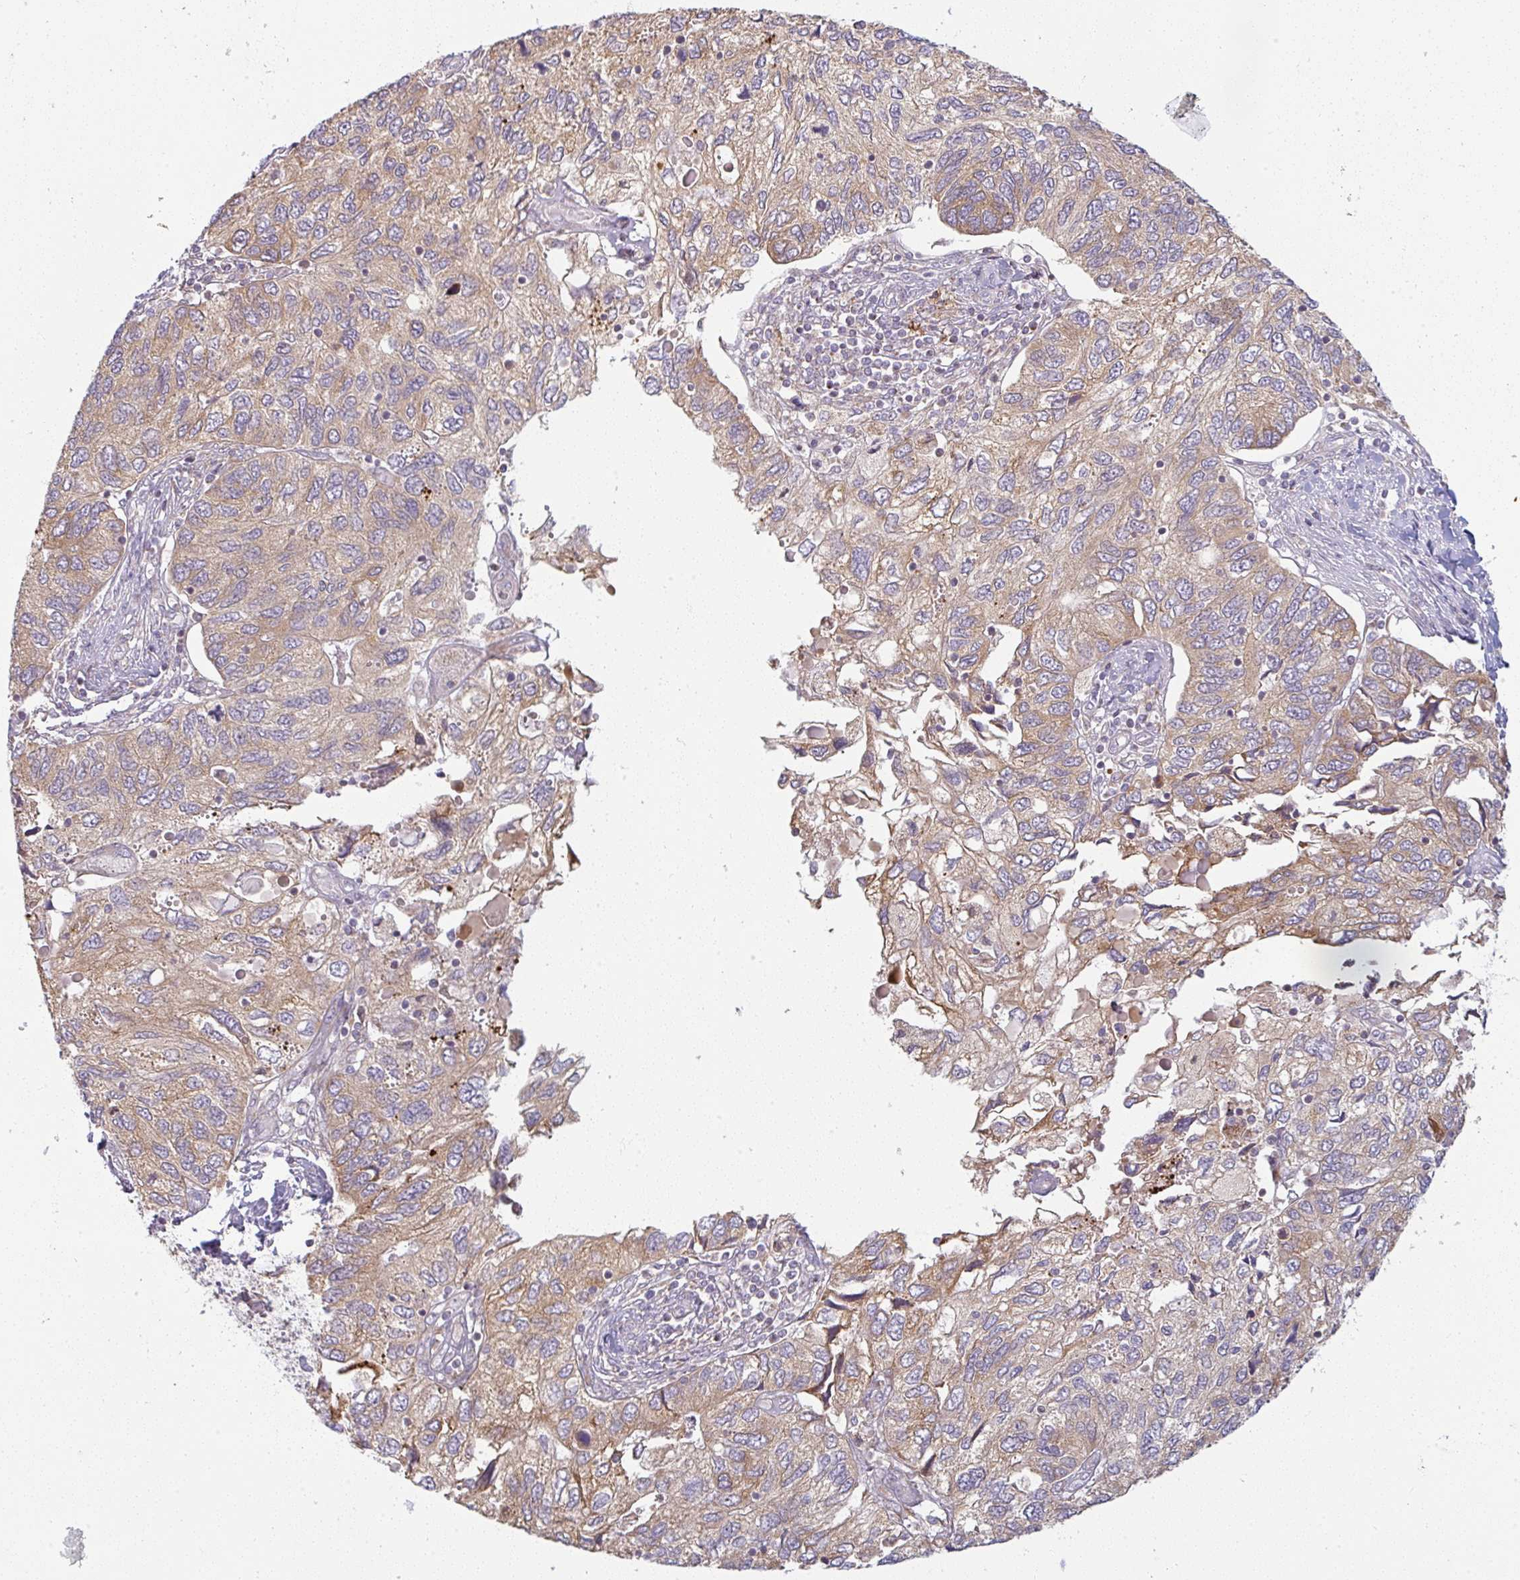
{"staining": {"intensity": "moderate", "quantity": "25%-75%", "location": "cytoplasmic/membranous"}, "tissue": "endometrial cancer", "cell_type": "Tumor cells", "image_type": "cancer", "snomed": [{"axis": "morphology", "description": "Carcinoma, NOS"}, {"axis": "topography", "description": "Uterus"}], "caption": "Endometrial cancer (carcinoma) tissue reveals moderate cytoplasmic/membranous staining in approximately 25%-75% of tumor cells, visualized by immunohistochemistry.", "gene": "MOB1A", "patient": {"sex": "female", "age": 76}}